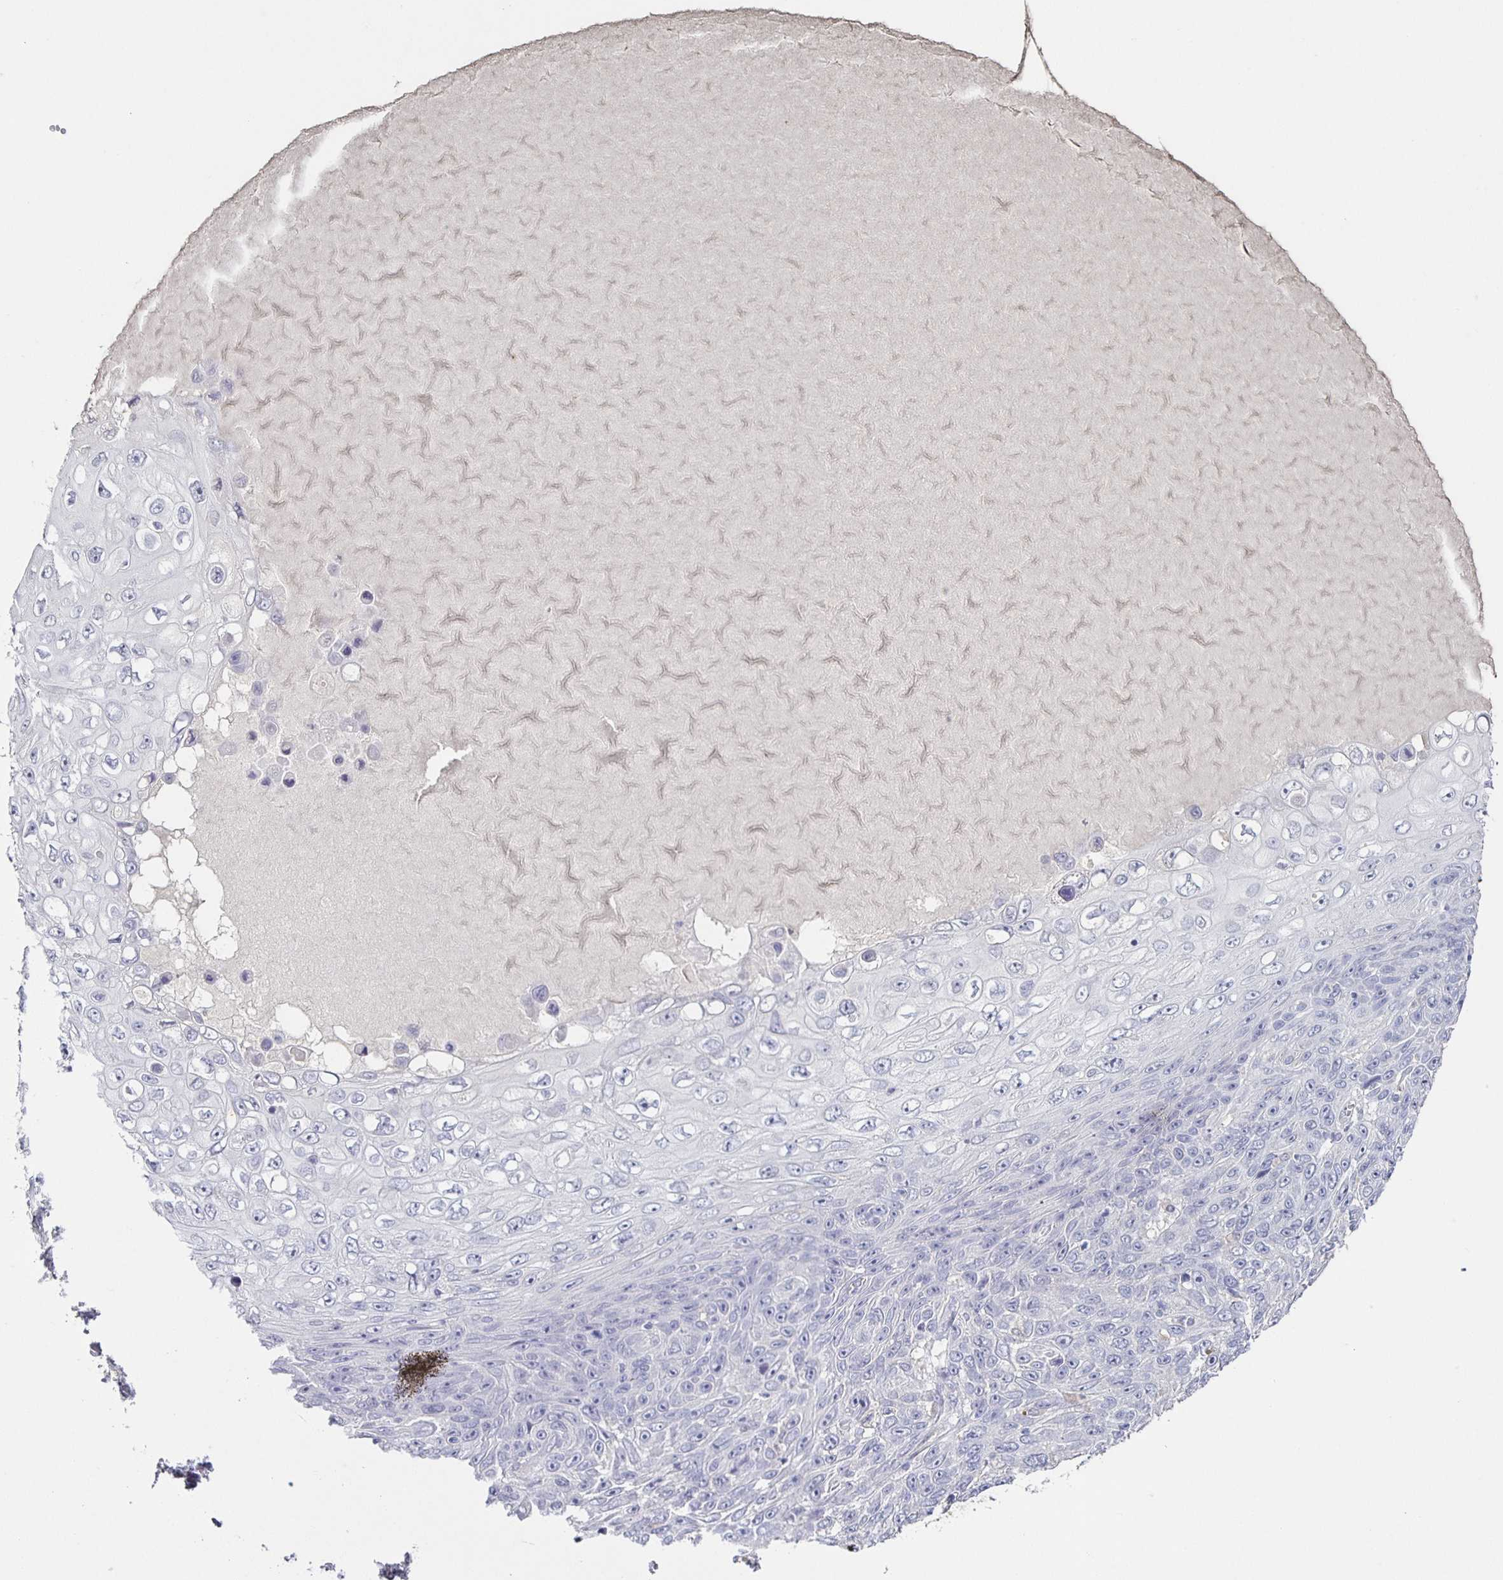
{"staining": {"intensity": "negative", "quantity": "none", "location": "none"}, "tissue": "skin cancer", "cell_type": "Tumor cells", "image_type": "cancer", "snomed": [{"axis": "morphology", "description": "Squamous cell carcinoma, NOS"}, {"axis": "topography", "description": "Skin"}], "caption": "Skin squamous cell carcinoma stained for a protein using IHC displays no staining tumor cells.", "gene": "INSL5", "patient": {"sex": "male", "age": 82}}